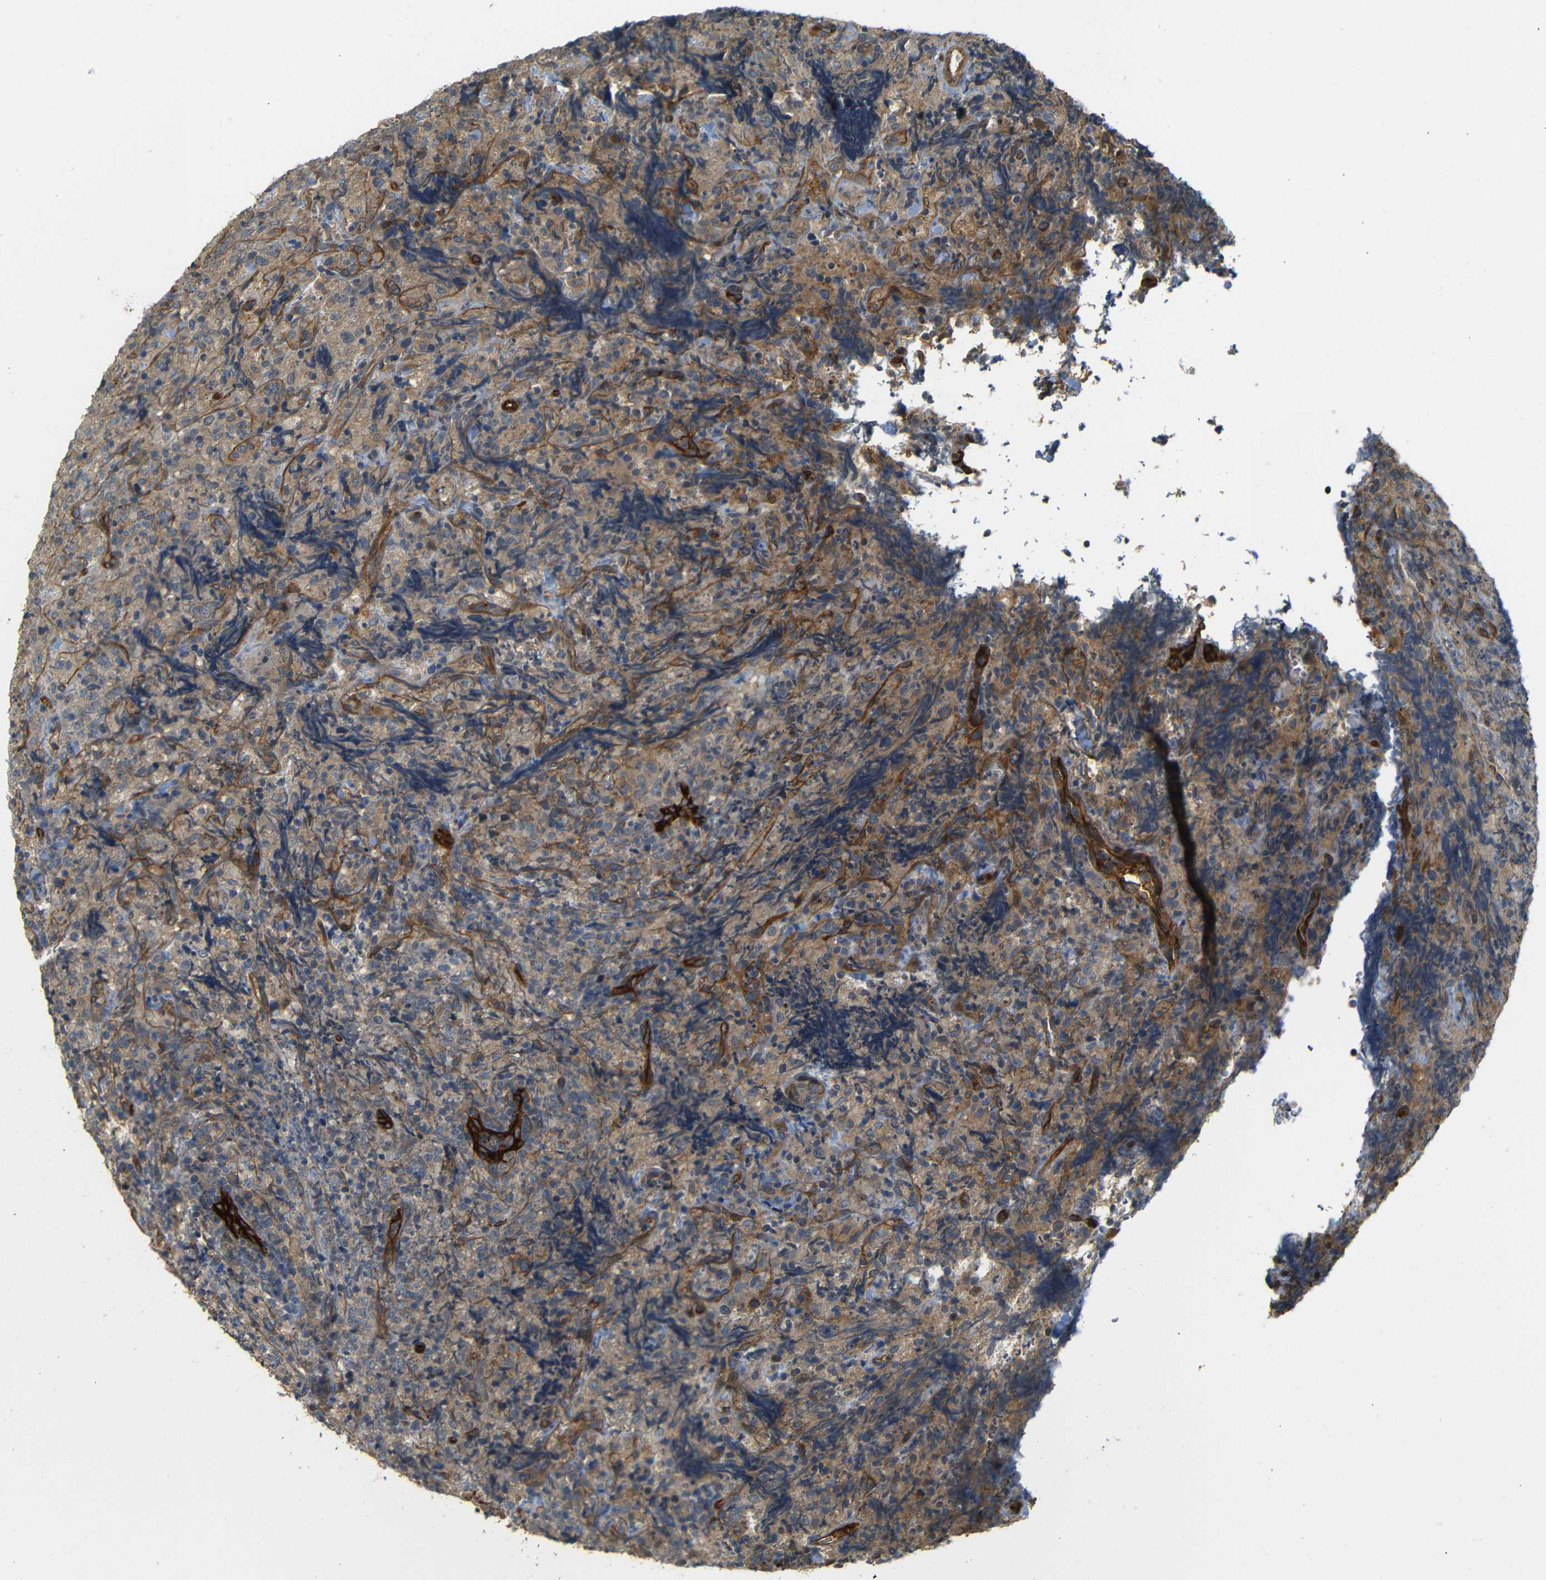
{"staining": {"intensity": "weak", "quantity": ">75%", "location": "cytoplasmic/membranous"}, "tissue": "lymphoma", "cell_type": "Tumor cells", "image_type": "cancer", "snomed": [{"axis": "morphology", "description": "Malignant lymphoma, non-Hodgkin's type, High grade"}, {"axis": "topography", "description": "Tonsil"}], "caption": "An immunohistochemistry image of tumor tissue is shown. Protein staining in brown labels weak cytoplasmic/membranous positivity in lymphoma within tumor cells.", "gene": "RELL1", "patient": {"sex": "female", "age": 36}}